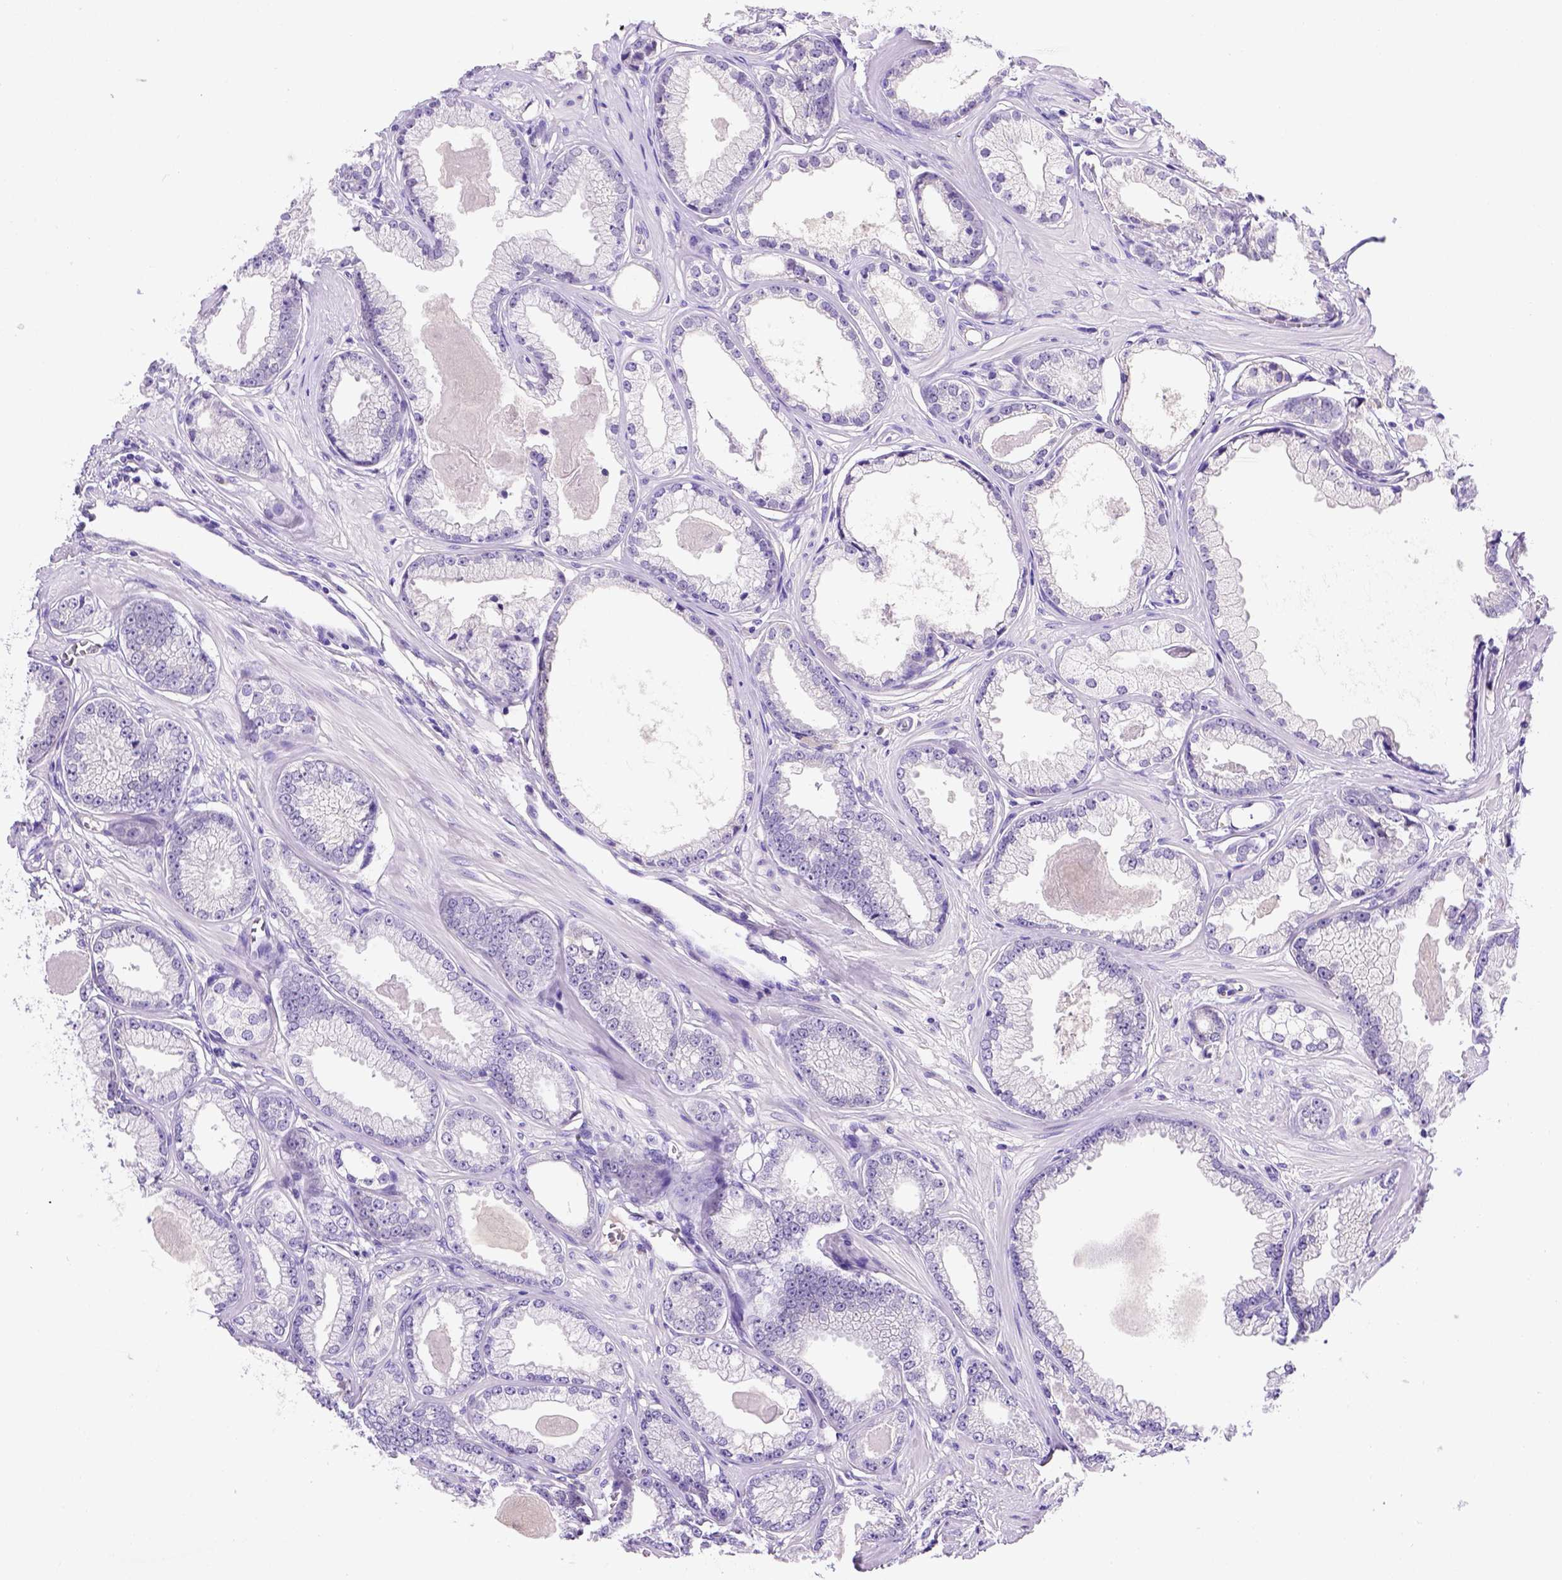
{"staining": {"intensity": "negative", "quantity": "none", "location": "none"}, "tissue": "prostate cancer", "cell_type": "Tumor cells", "image_type": "cancer", "snomed": [{"axis": "morphology", "description": "Adenocarcinoma, Low grade"}, {"axis": "topography", "description": "Prostate"}], "caption": "The photomicrograph shows no staining of tumor cells in prostate cancer (adenocarcinoma (low-grade)).", "gene": "FAM81B", "patient": {"sex": "male", "age": 64}}